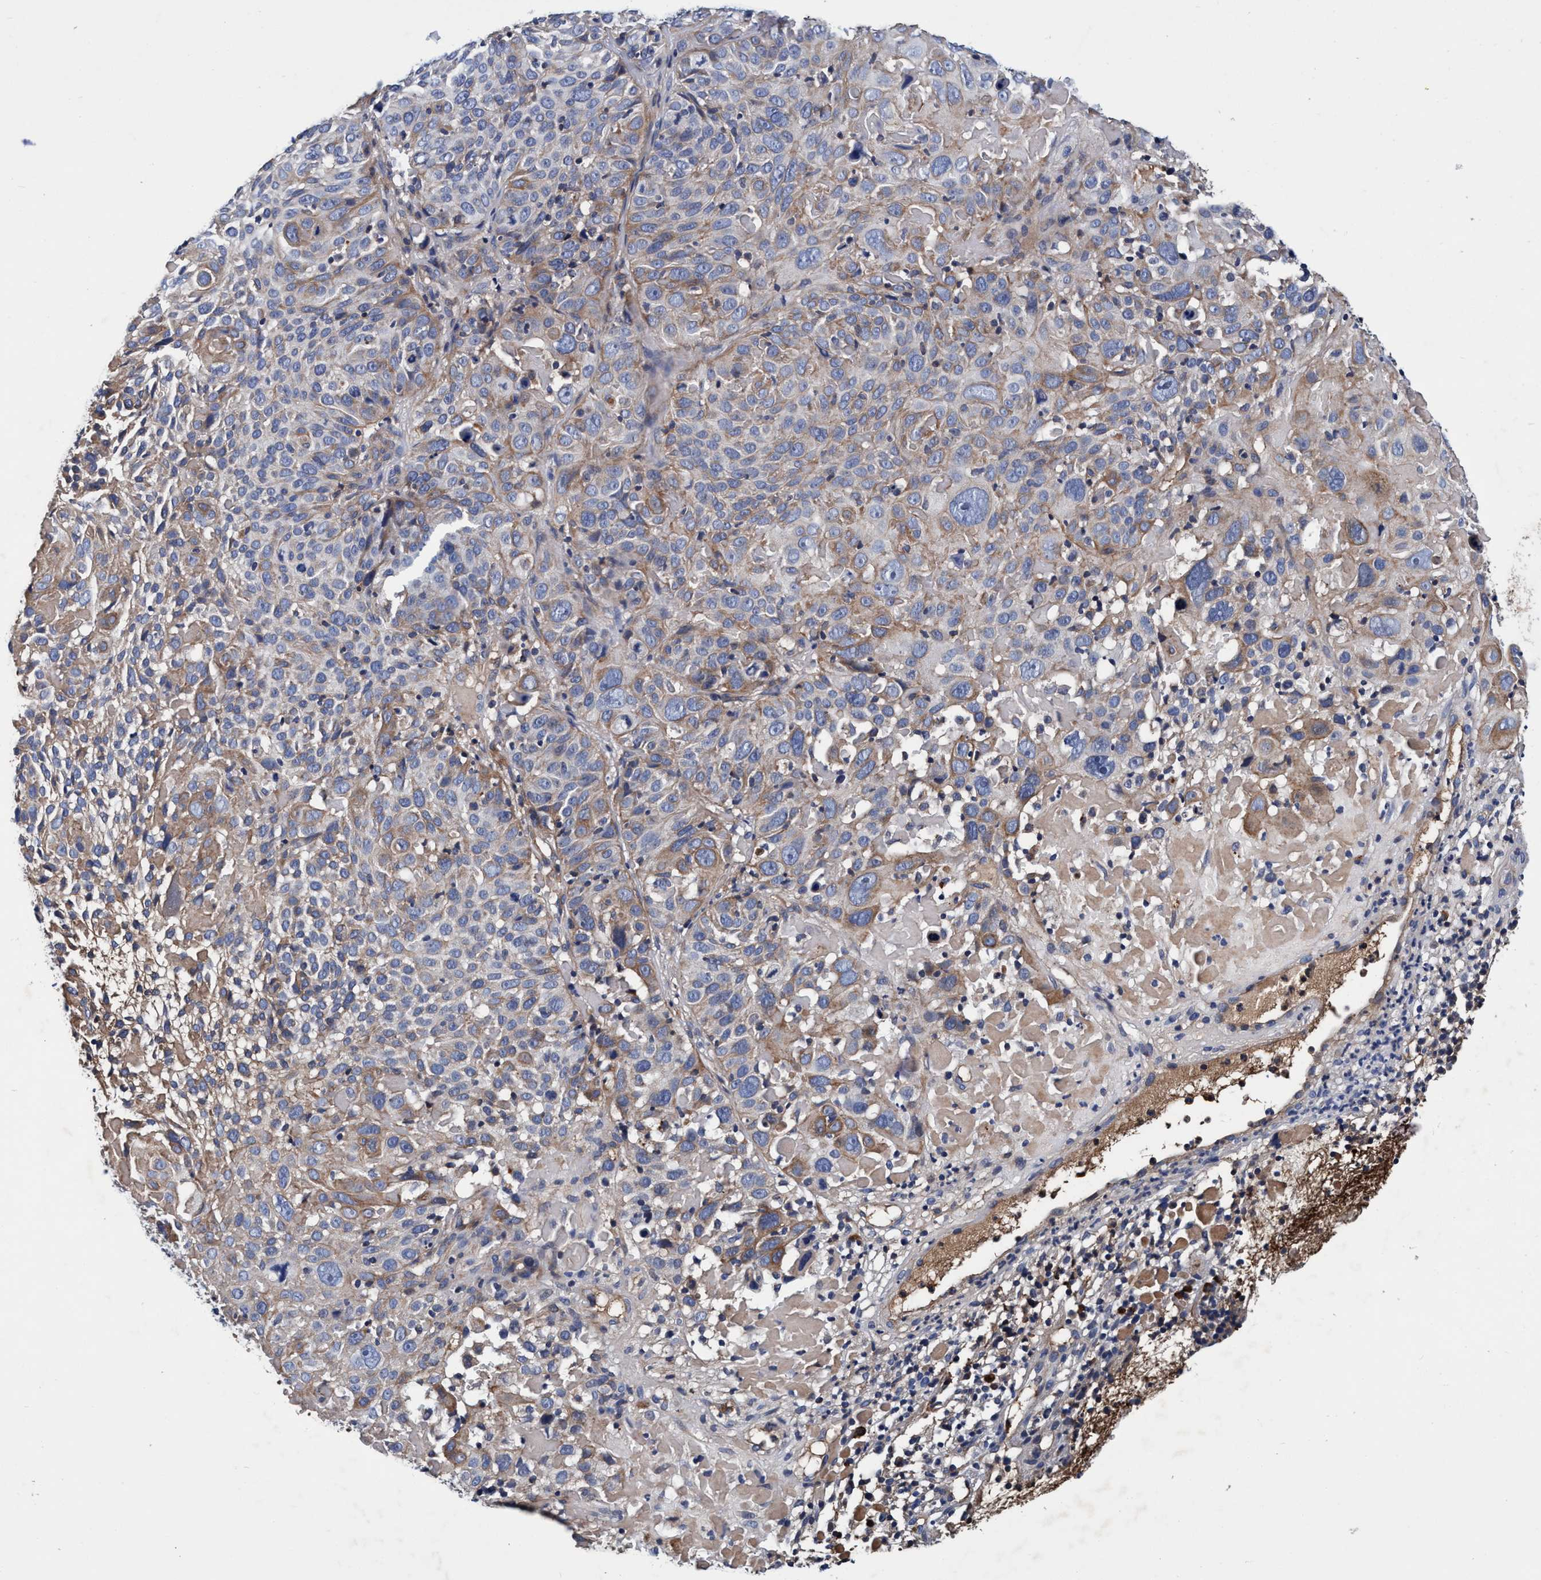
{"staining": {"intensity": "moderate", "quantity": "<25%", "location": "cytoplasmic/membranous"}, "tissue": "cervical cancer", "cell_type": "Tumor cells", "image_type": "cancer", "snomed": [{"axis": "morphology", "description": "Squamous cell carcinoma, NOS"}, {"axis": "topography", "description": "Cervix"}], "caption": "This is a micrograph of immunohistochemistry (IHC) staining of squamous cell carcinoma (cervical), which shows moderate expression in the cytoplasmic/membranous of tumor cells.", "gene": "RNF208", "patient": {"sex": "female", "age": 74}}